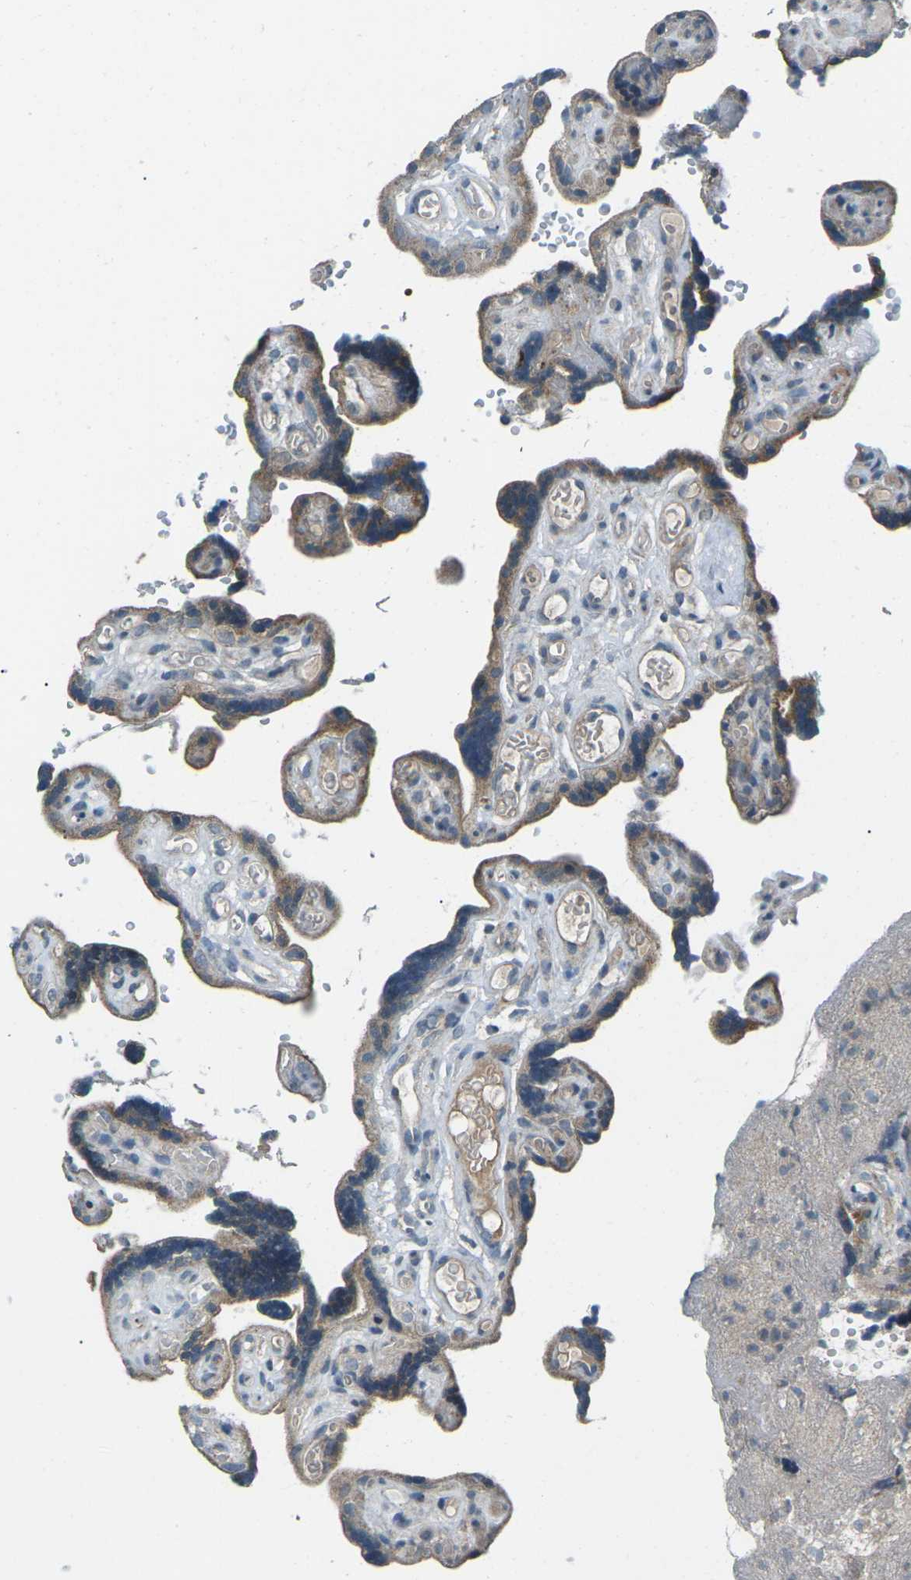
{"staining": {"intensity": "moderate", "quantity": "25%-75%", "location": "cytoplasmic/membranous"}, "tissue": "placenta", "cell_type": "Decidual cells", "image_type": "normal", "snomed": [{"axis": "morphology", "description": "Normal tissue, NOS"}, {"axis": "topography", "description": "Placenta"}], "caption": "Protein staining of benign placenta reveals moderate cytoplasmic/membranous expression in about 25%-75% of decidual cells.", "gene": "CDK16", "patient": {"sex": "female", "age": 30}}